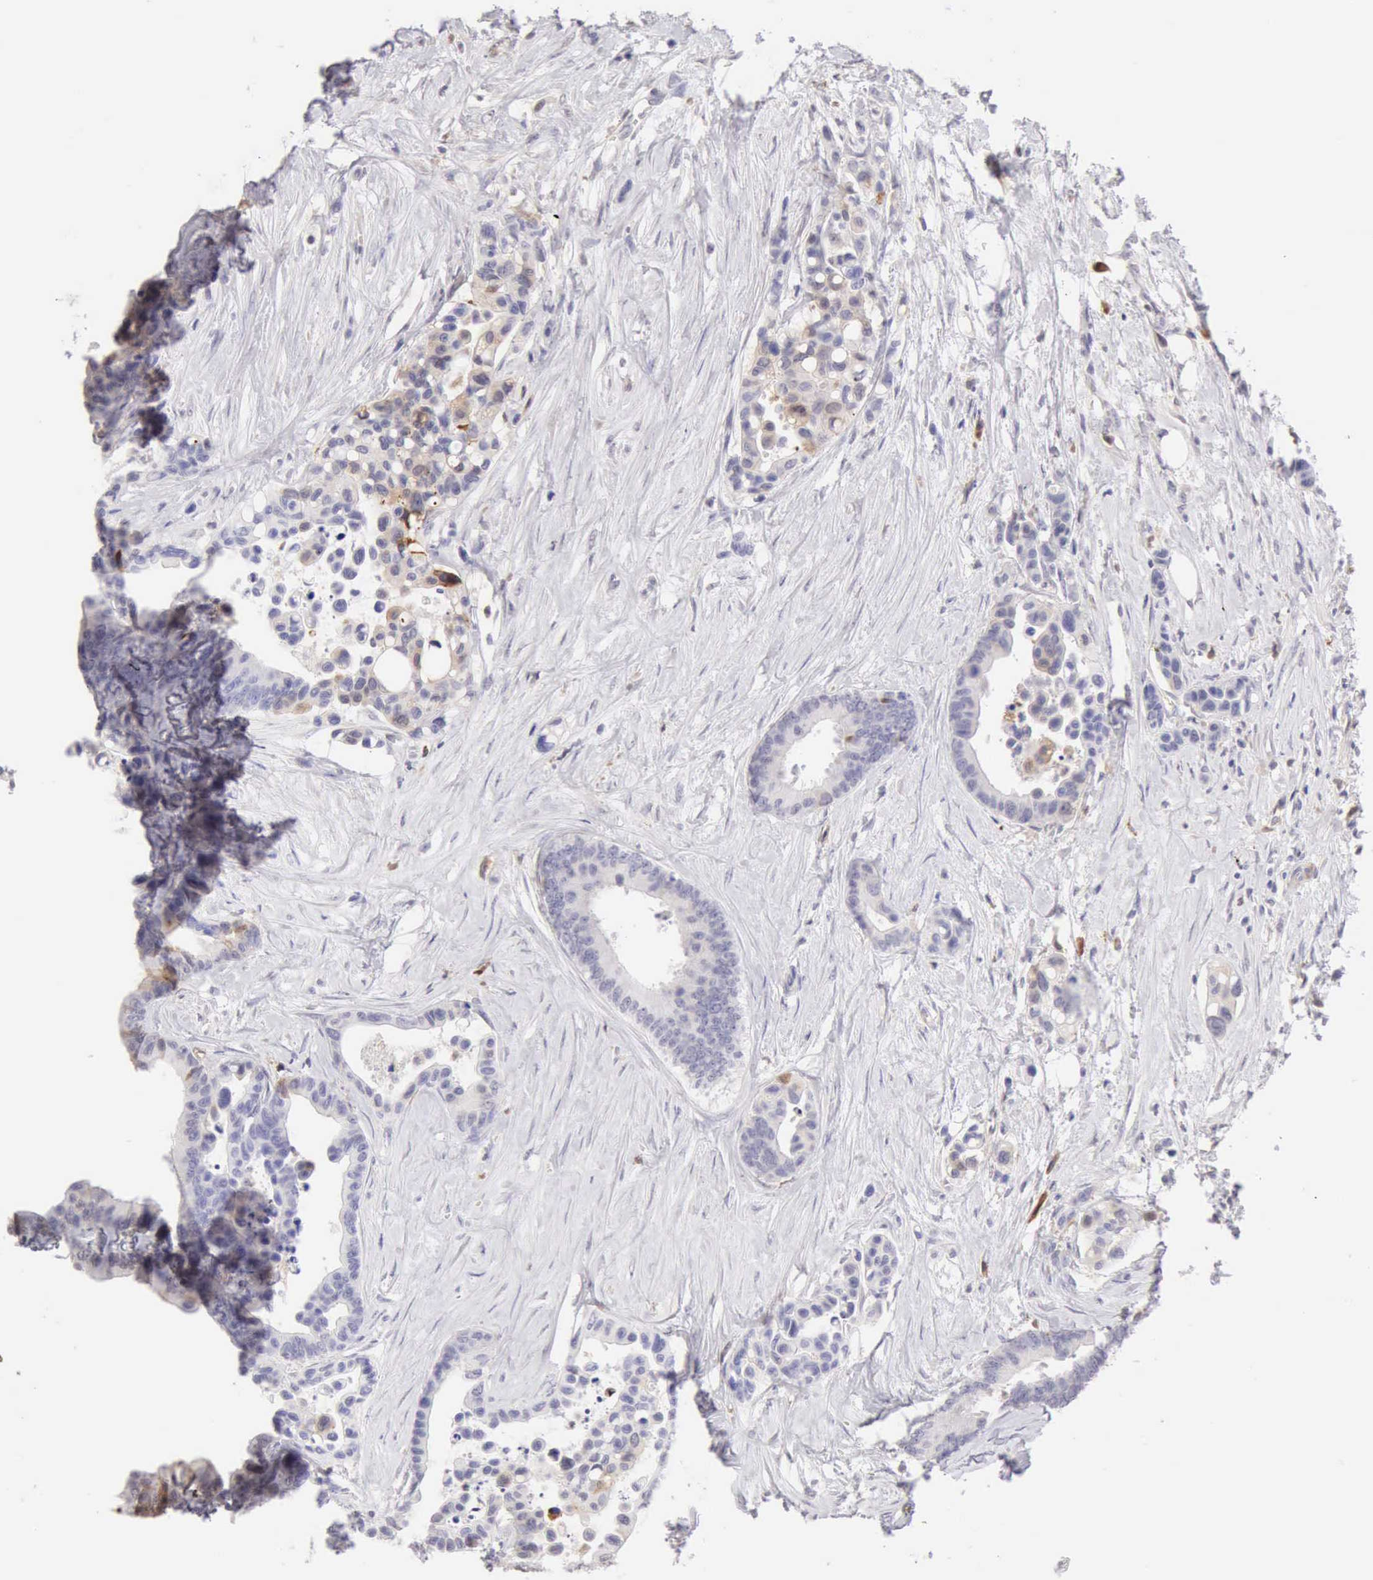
{"staining": {"intensity": "moderate", "quantity": "<25%", "location": "cytoplasmic/membranous"}, "tissue": "colorectal cancer", "cell_type": "Tumor cells", "image_type": "cancer", "snomed": [{"axis": "morphology", "description": "Adenocarcinoma, NOS"}, {"axis": "topography", "description": "Colon"}], "caption": "DAB (3,3'-diaminobenzidine) immunohistochemical staining of human colorectal adenocarcinoma exhibits moderate cytoplasmic/membranous protein staining in about <25% of tumor cells.", "gene": "RNASE1", "patient": {"sex": "male", "age": 82}}